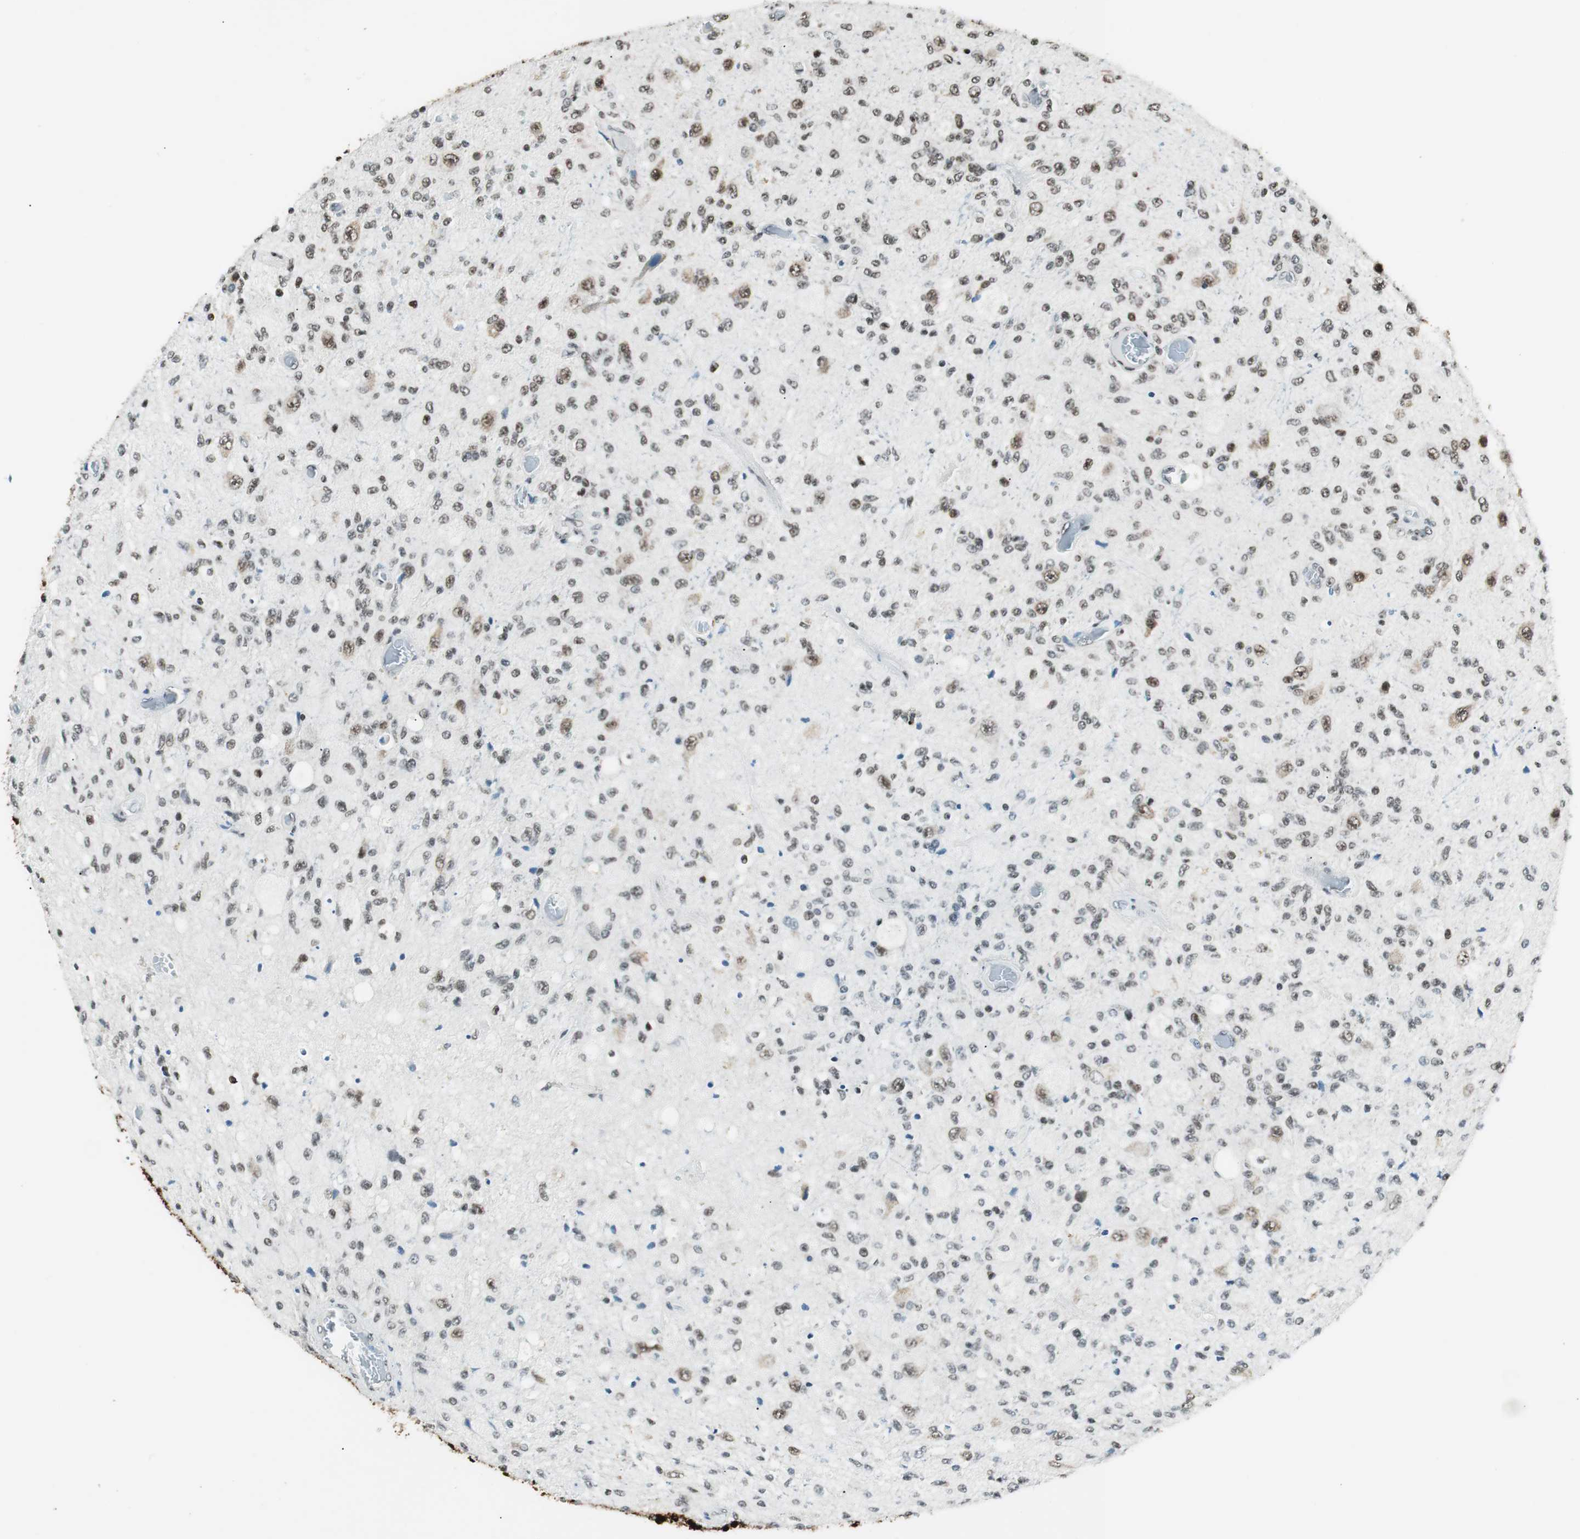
{"staining": {"intensity": "weak", "quantity": "<25%", "location": "cytoplasmic/membranous"}, "tissue": "glioma", "cell_type": "Tumor cells", "image_type": "cancer", "snomed": [{"axis": "morphology", "description": "Normal tissue, NOS"}, {"axis": "morphology", "description": "Glioma, malignant, High grade"}, {"axis": "topography", "description": "Cerebral cortex"}], "caption": "Tumor cells show no significant protein staining in high-grade glioma (malignant). Brightfield microscopy of immunohistochemistry stained with DAB (3,3'-diaminobenzidine) (brown) and hematoxylin (blue), captured at high magnification.", "gene": "EWSR1", "patient": {"sex": "male", "age": 77}}